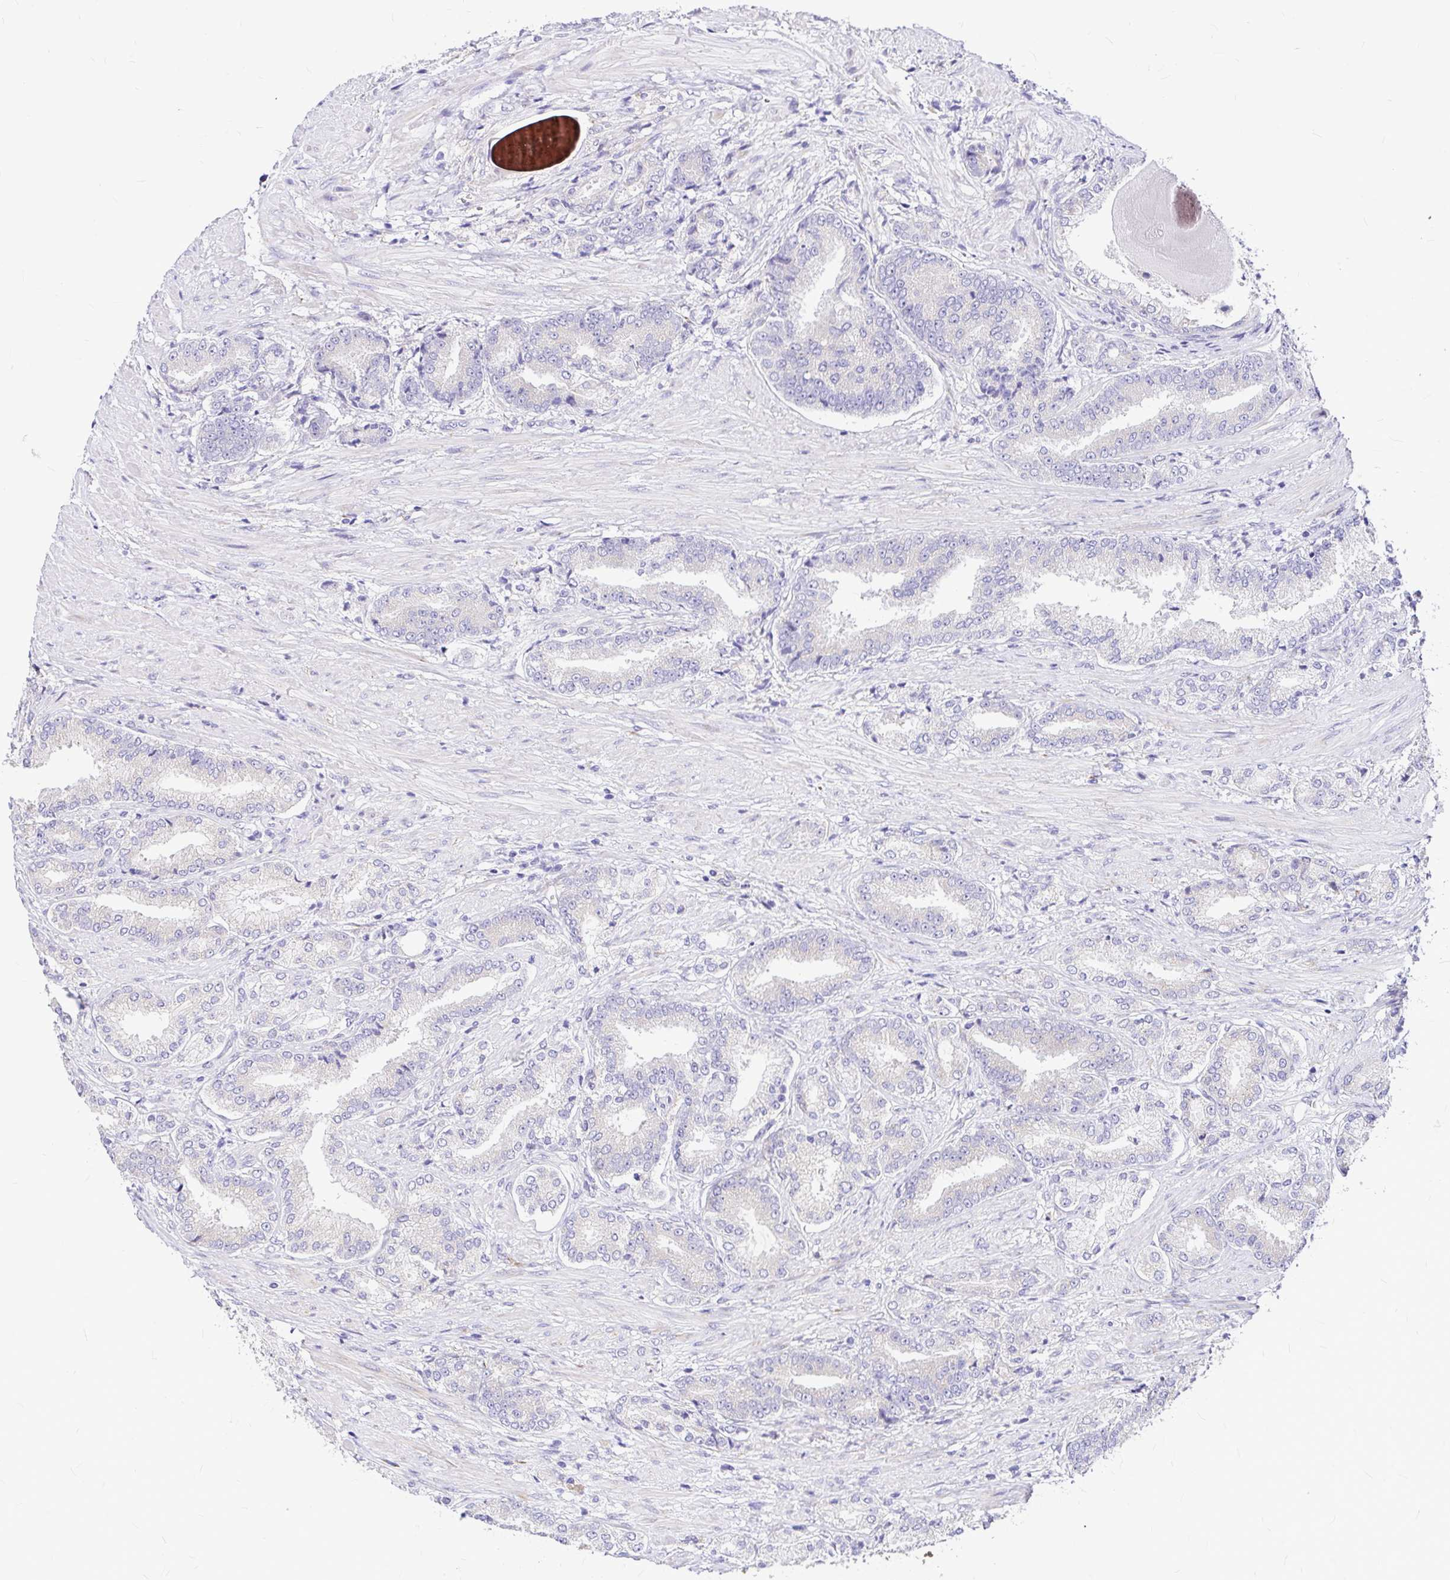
{"staining": {"intensity": "negative", "quantity": "none", "location": "none"}, "tissue": "prostate cancer", "cell_type": "Tumor cells", "image_type": "cancer", "snomed": [{"axis": "morphology", "description": "Adenocarcinoma, High grade"}, {"axis": "topography", "description": "Prostate and seminal vesicle, NOS"}], "caption": "Immunohistochemical staining of prostate cancer displays no significant expression in tumor cells.", "gene": "GABBR2", "patient": {"sex": "male", "age": 61}}